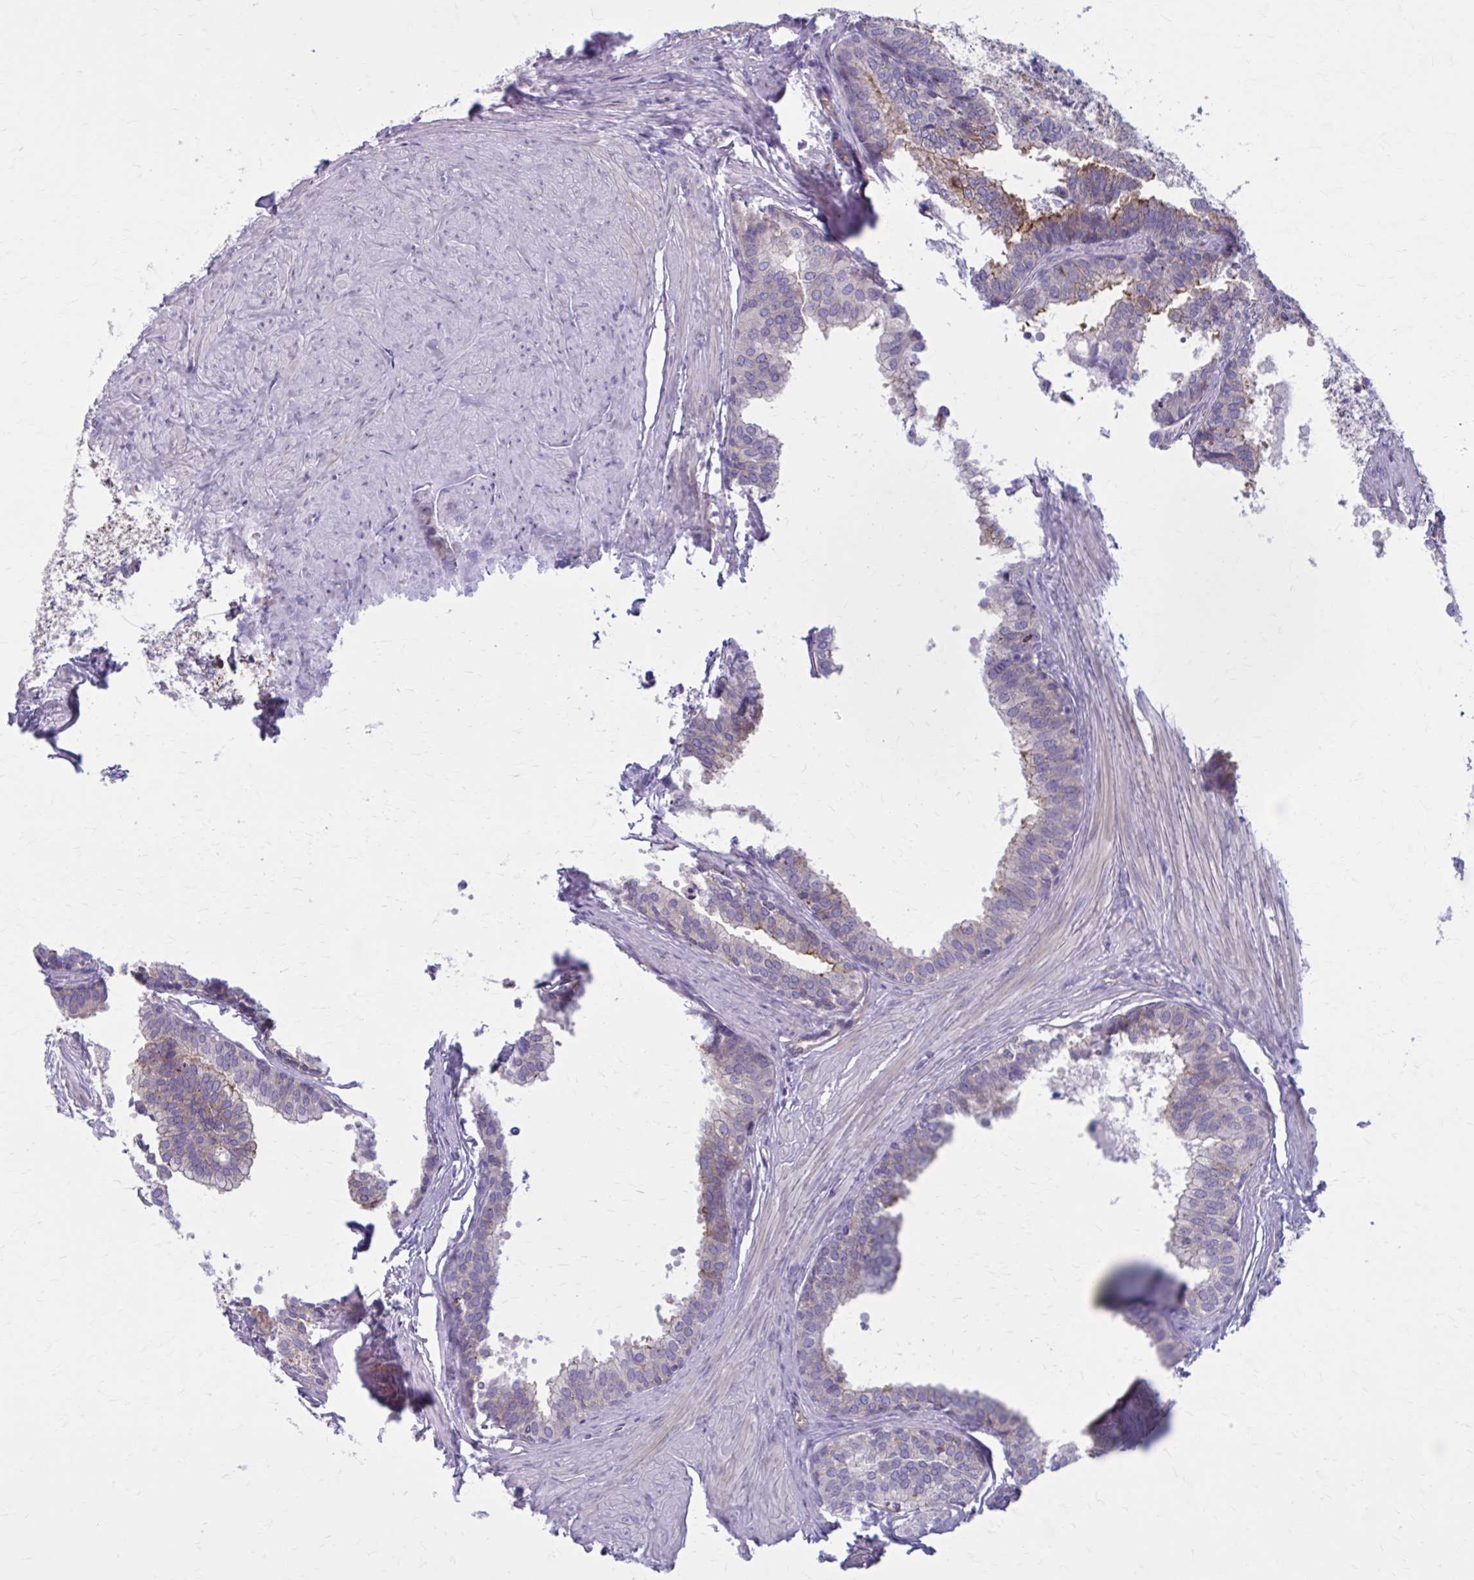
{"staining": {"intensity": "strong", "quantity": "25%-75%", "location": "cytoplasmic/membranous"}, "tissue": "prostate", "cell_type": "Glandular cells", "image_type": "normal", "snomed": [{"axis": "morphology", "description": "Normal tissue, NOS"}, {"axis": "topography", "description": "Prostate"}, {"axis": "topography", "description": "Peripheral nerve tissue"}], "caption": "A brown stain labels strong cytoplasmic/membranous staining of a protein in glandular cells of unremarkable human prostate.", "gene": "ZDHHC7", "patient": {"sex": "male", "age": 55}}